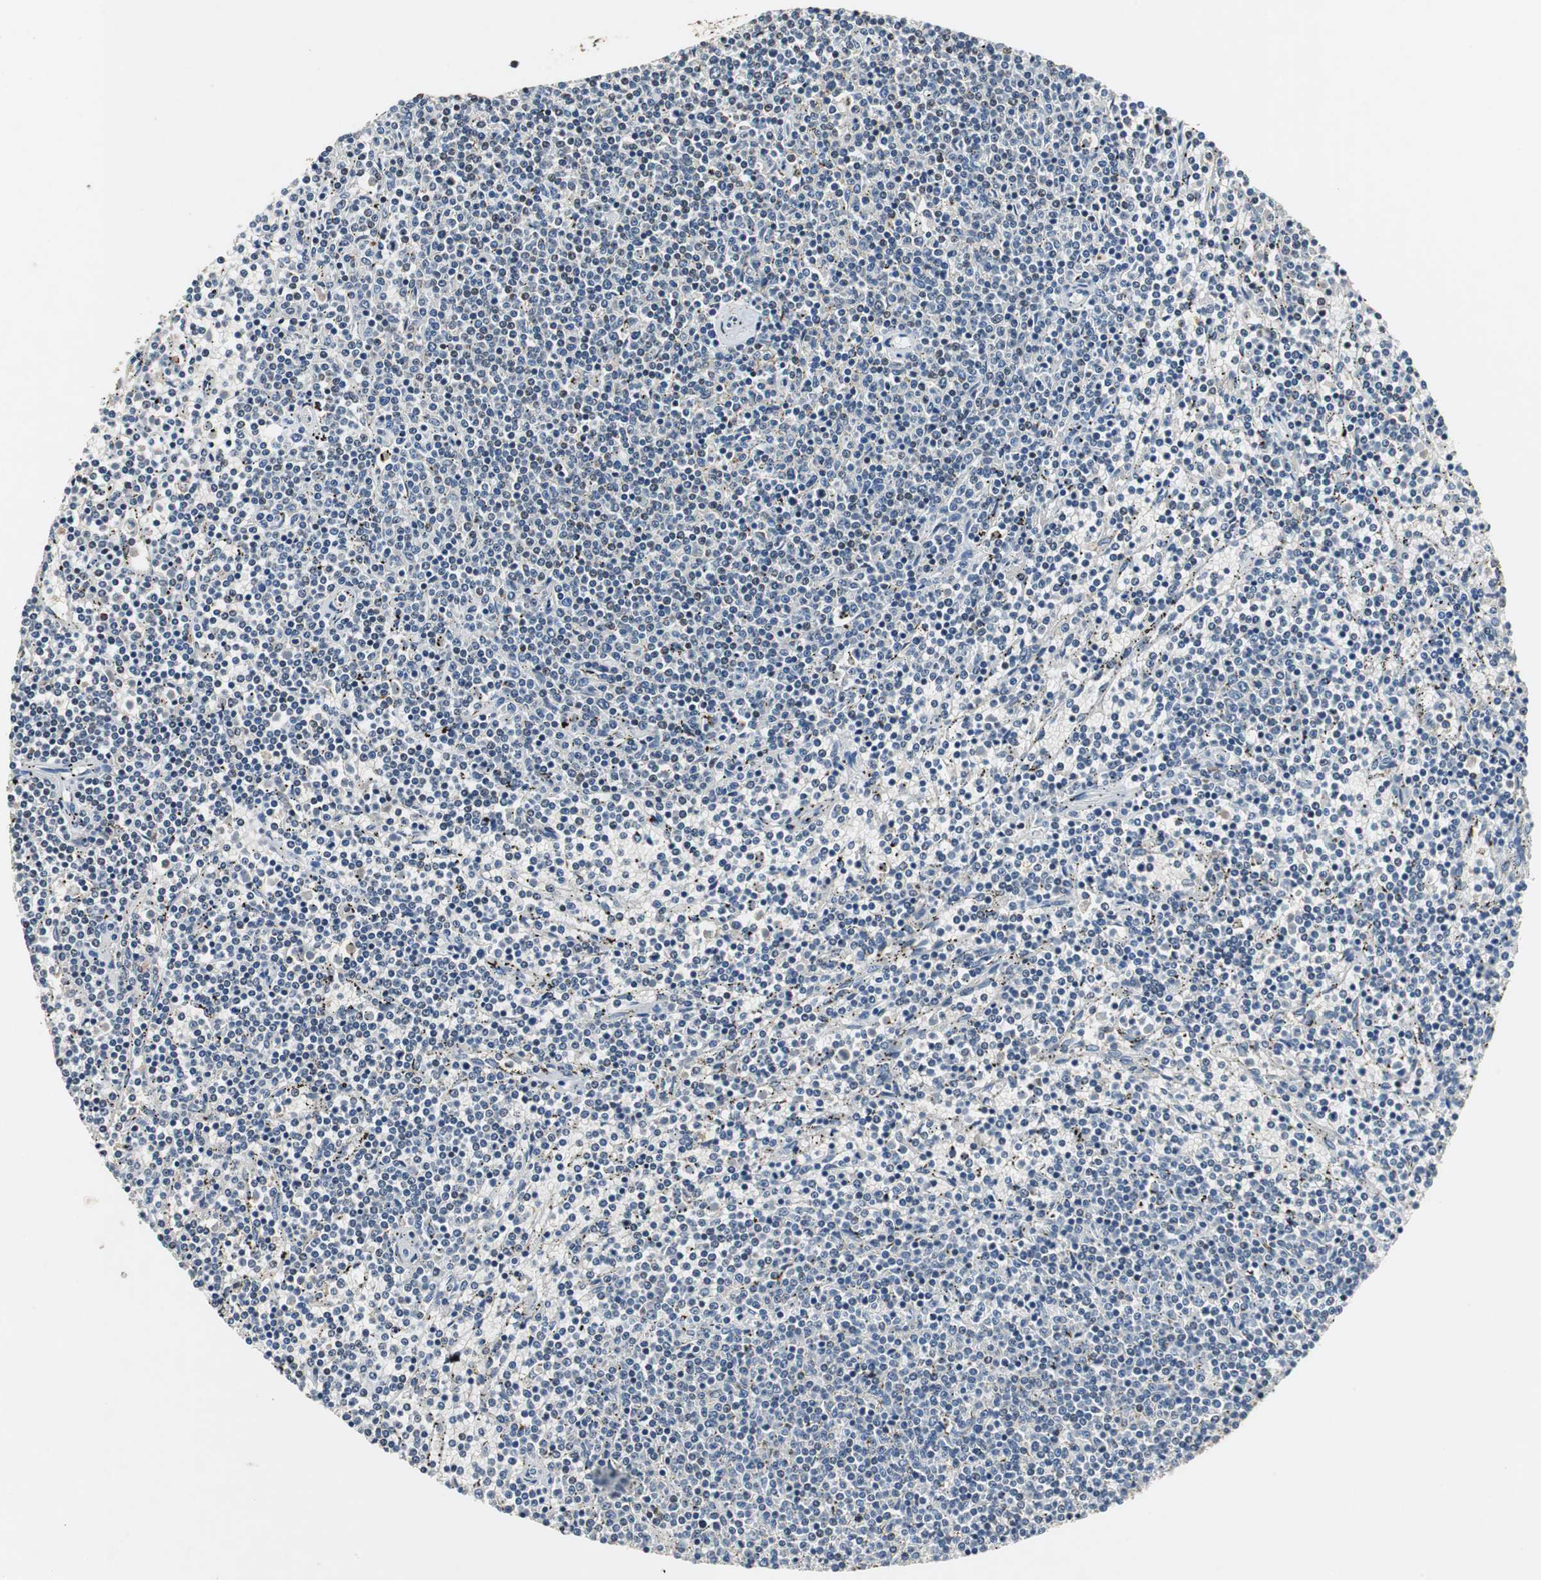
{"staining": {"intensity": "negative", "quantity": "none", "location": "none"}, "tissue": "lymphoma", "cell_type": "Tumor cells", "image_type": "cancer", "snomed": [{"axis": "morphology", "description": "Malignant lymphoma, non-Hodgkin's type, Low grade"}, {"axis": "topography", "description": "Spleen"}], "caption": "There is no significant staining in tumor cells of lymphoma.", "gene": "SLC19A2", "patient": {"sex": "female", "age": 50}}